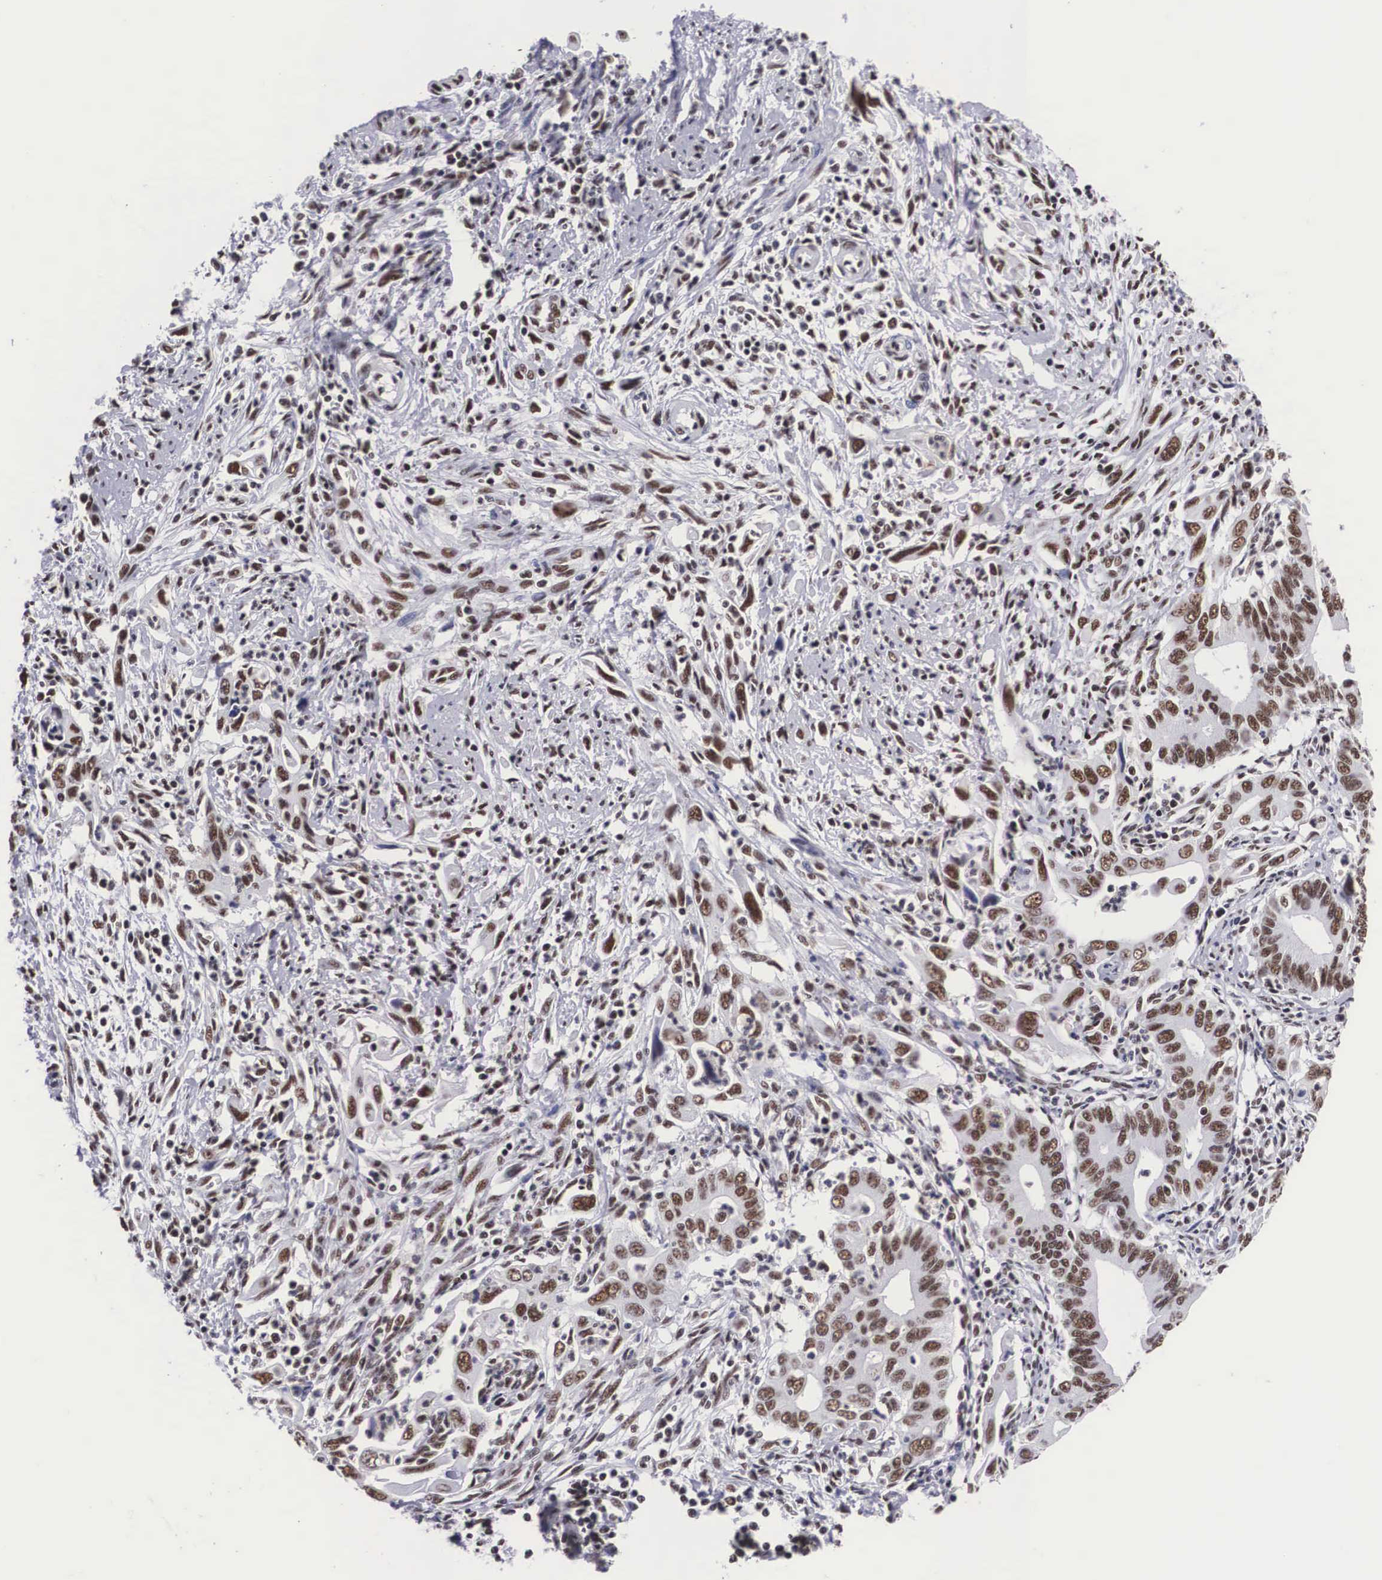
{"staining": {"intensity": "moderate", "quantity": ">75%", "location": "nuclear"}, "tissue": "cervical cancer", "cell_type": "Tumor cells", "image_type": "cancer", "snomed": [{"axis": "morphology", "description": "Normal tissue, NOS"}, {"axis": "morphology", "description": "Adenocarcinoma, NOS"}, {"axis": "topography", "description": "Cervix"}], "caption": "An immunohistochemistry (IHC) micrograph of neoplastic tissue is shown. Protein staining in brown highlights moderate nuclear positivity in adenocarcinoma (cervical) within tumor cells.", "gene": "SF3A1", "patient": {"sex": "female", "age": 34}}